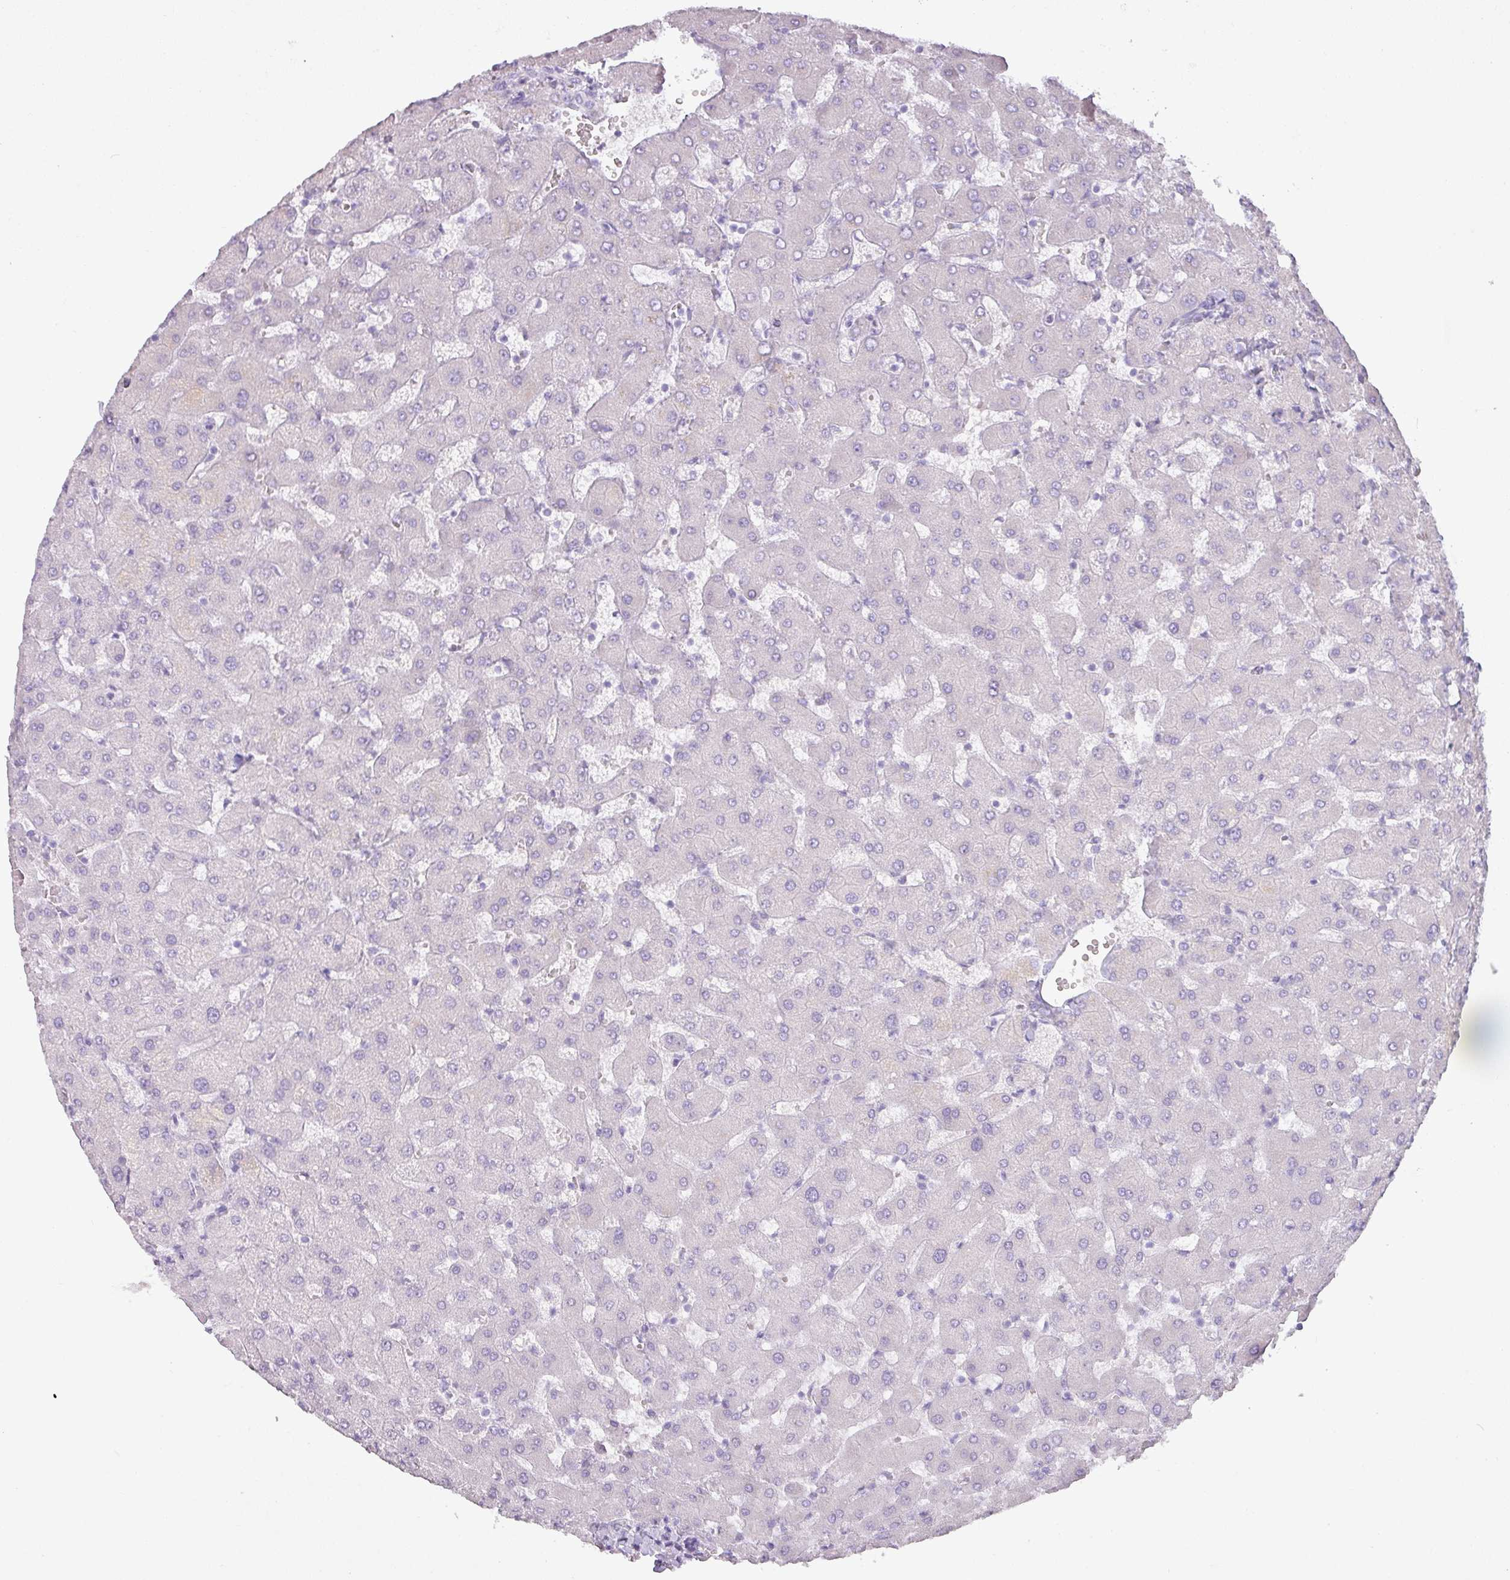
{"staining": {"intensity": "negative", "quantity": "none", "location": "none"}, "tissue": "liver", "cell_type": "Cholangiocytes", "image_type": "normal", "snomed": [{"axis": "morphology", "description": "Normal tissue, NOS"}, {"axis": "topography", "description": "Liver"}], "caption": "This is an immunohistochemistry micrograph of benign liver. There is no expression in cholangiocytes.", "gene": "PGA3", "patient": {"sex": "female", "age": 63}}